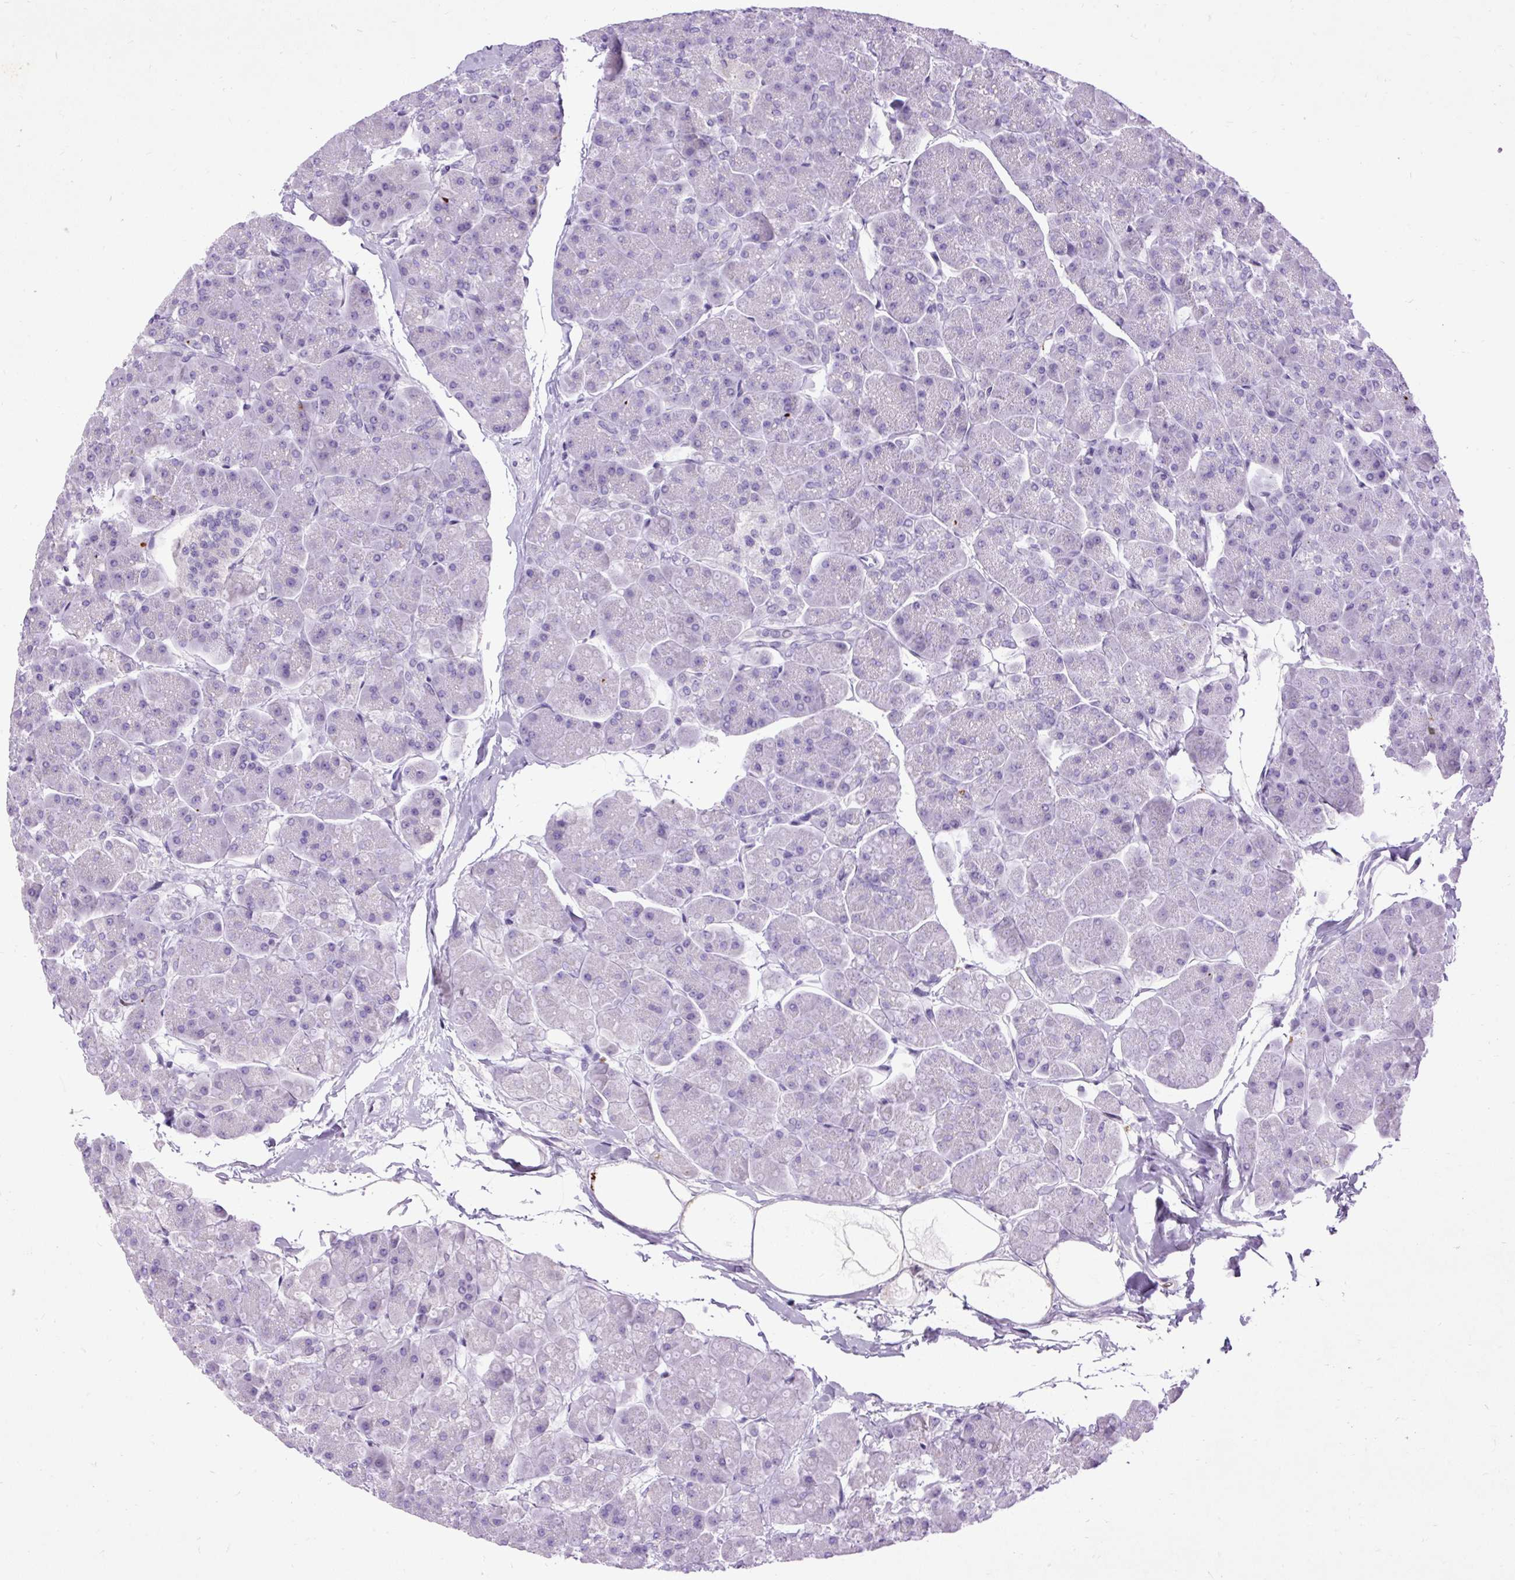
{"staining": {"intensity": "negative", "quantity": "none", "location": "none"}, "tissue": "pancreas", "cell_type": "Exocrine glandular cells", "image_type": "normal", "snomed": [{"axis": "morphology", "description": "Normal tissue, NOS"}, {"axis": "topography", "description": "Pancreas"}, {"axis": "topography", "description": "Peripheral nerve tissue"}], "caption": "Micrograph shows no protein positivity in exocrine glandular cells of unremarkable pancreas.", "gene": "SPC24", "patient": {"sex": "male", "age": 54}}